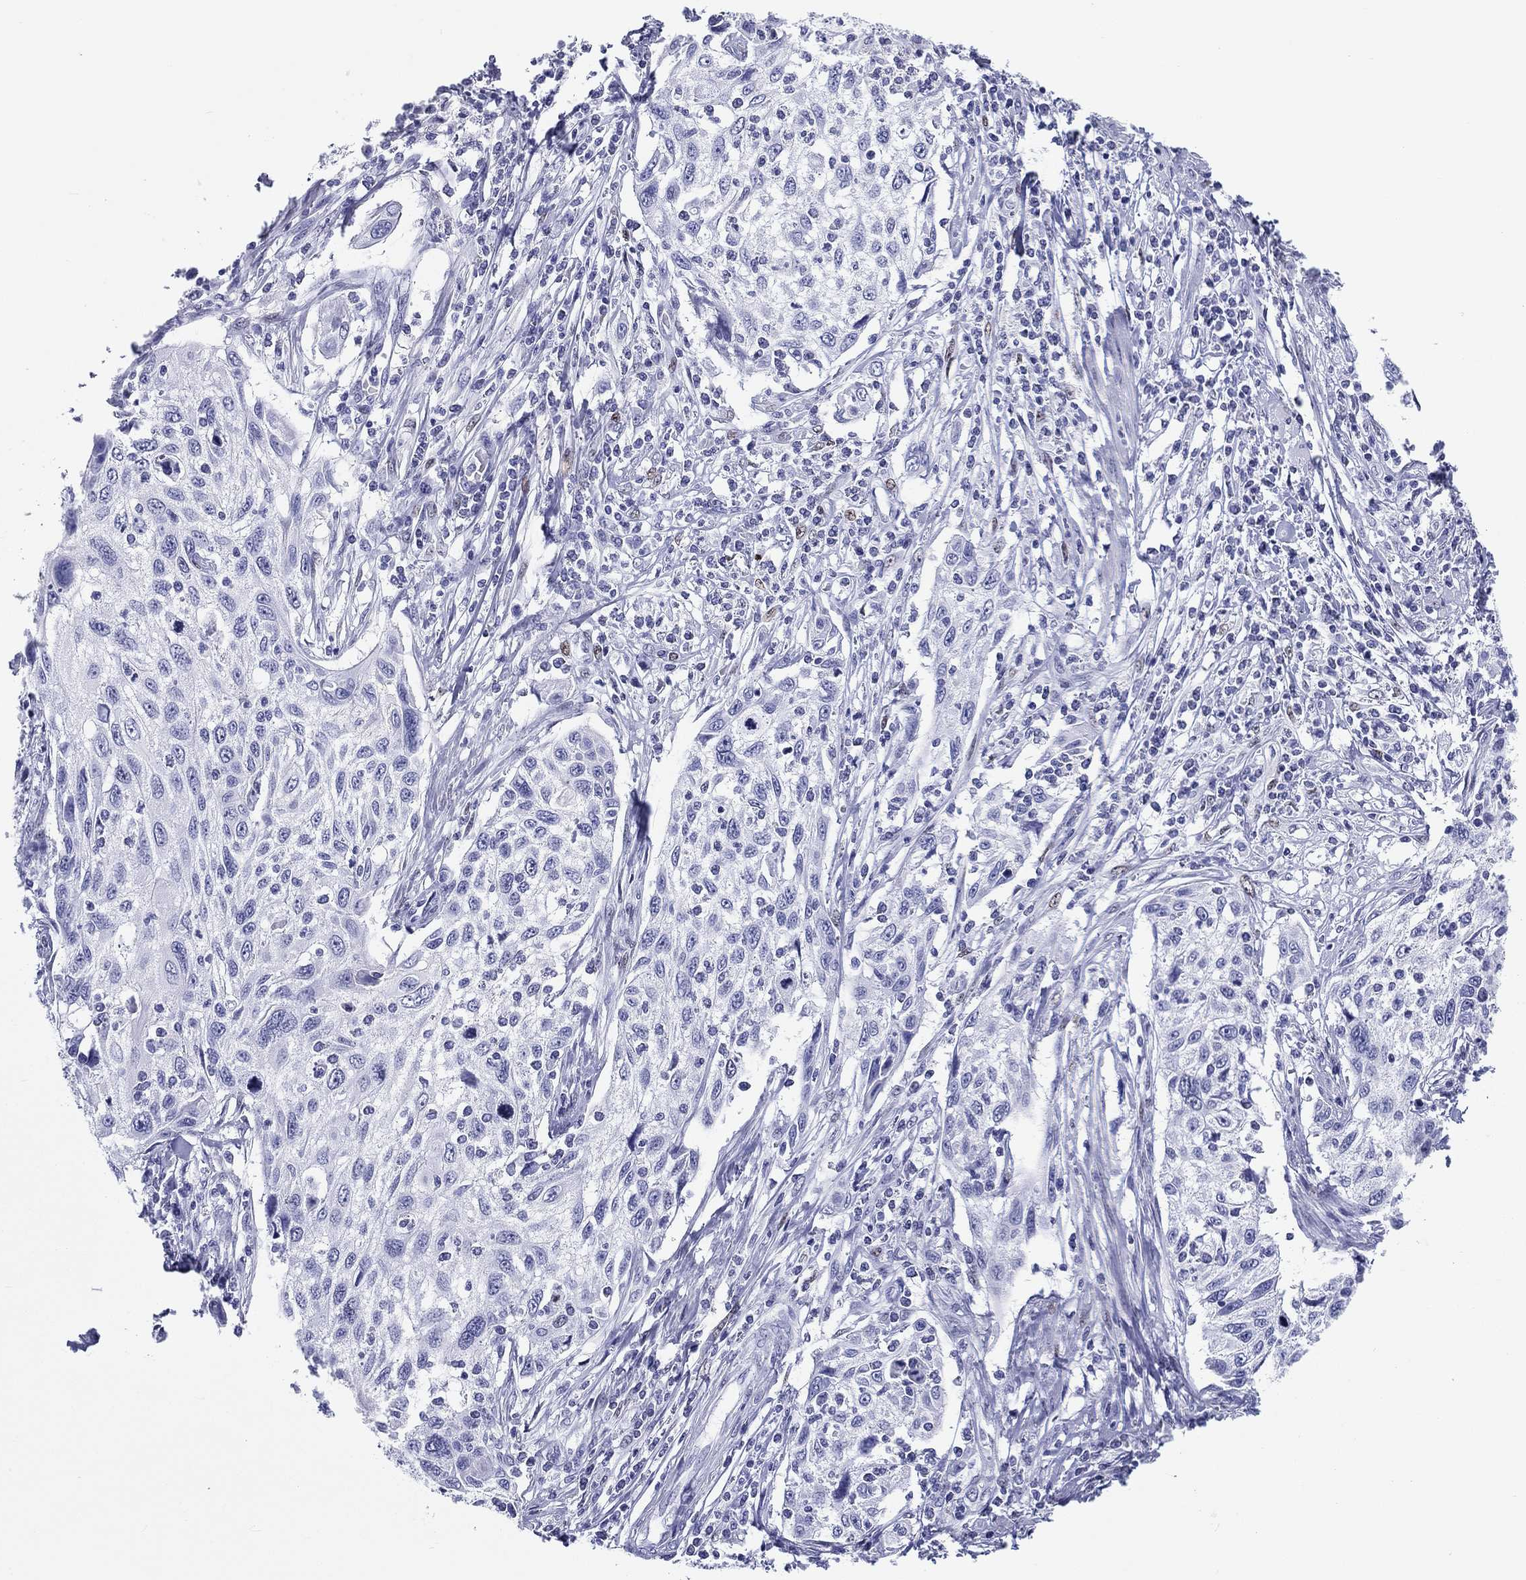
{"staining": {"intensity": "negative", "quantity": "none", "location": "none"}, "tissue": "cervical cancer", "cell_type": "Tumor cells", "image_type": "cancer", "snomed": [{"axis": "morphology", "description": "Squamous cell carcinoma, NOS"}, {"axis": "topography", "description": "Cervix"}], "caption": "Tumor cells are negative for protein expression in human cervical cancer.", "gene": "H1-1", "patient": {"sex": "female", "age": 70}}